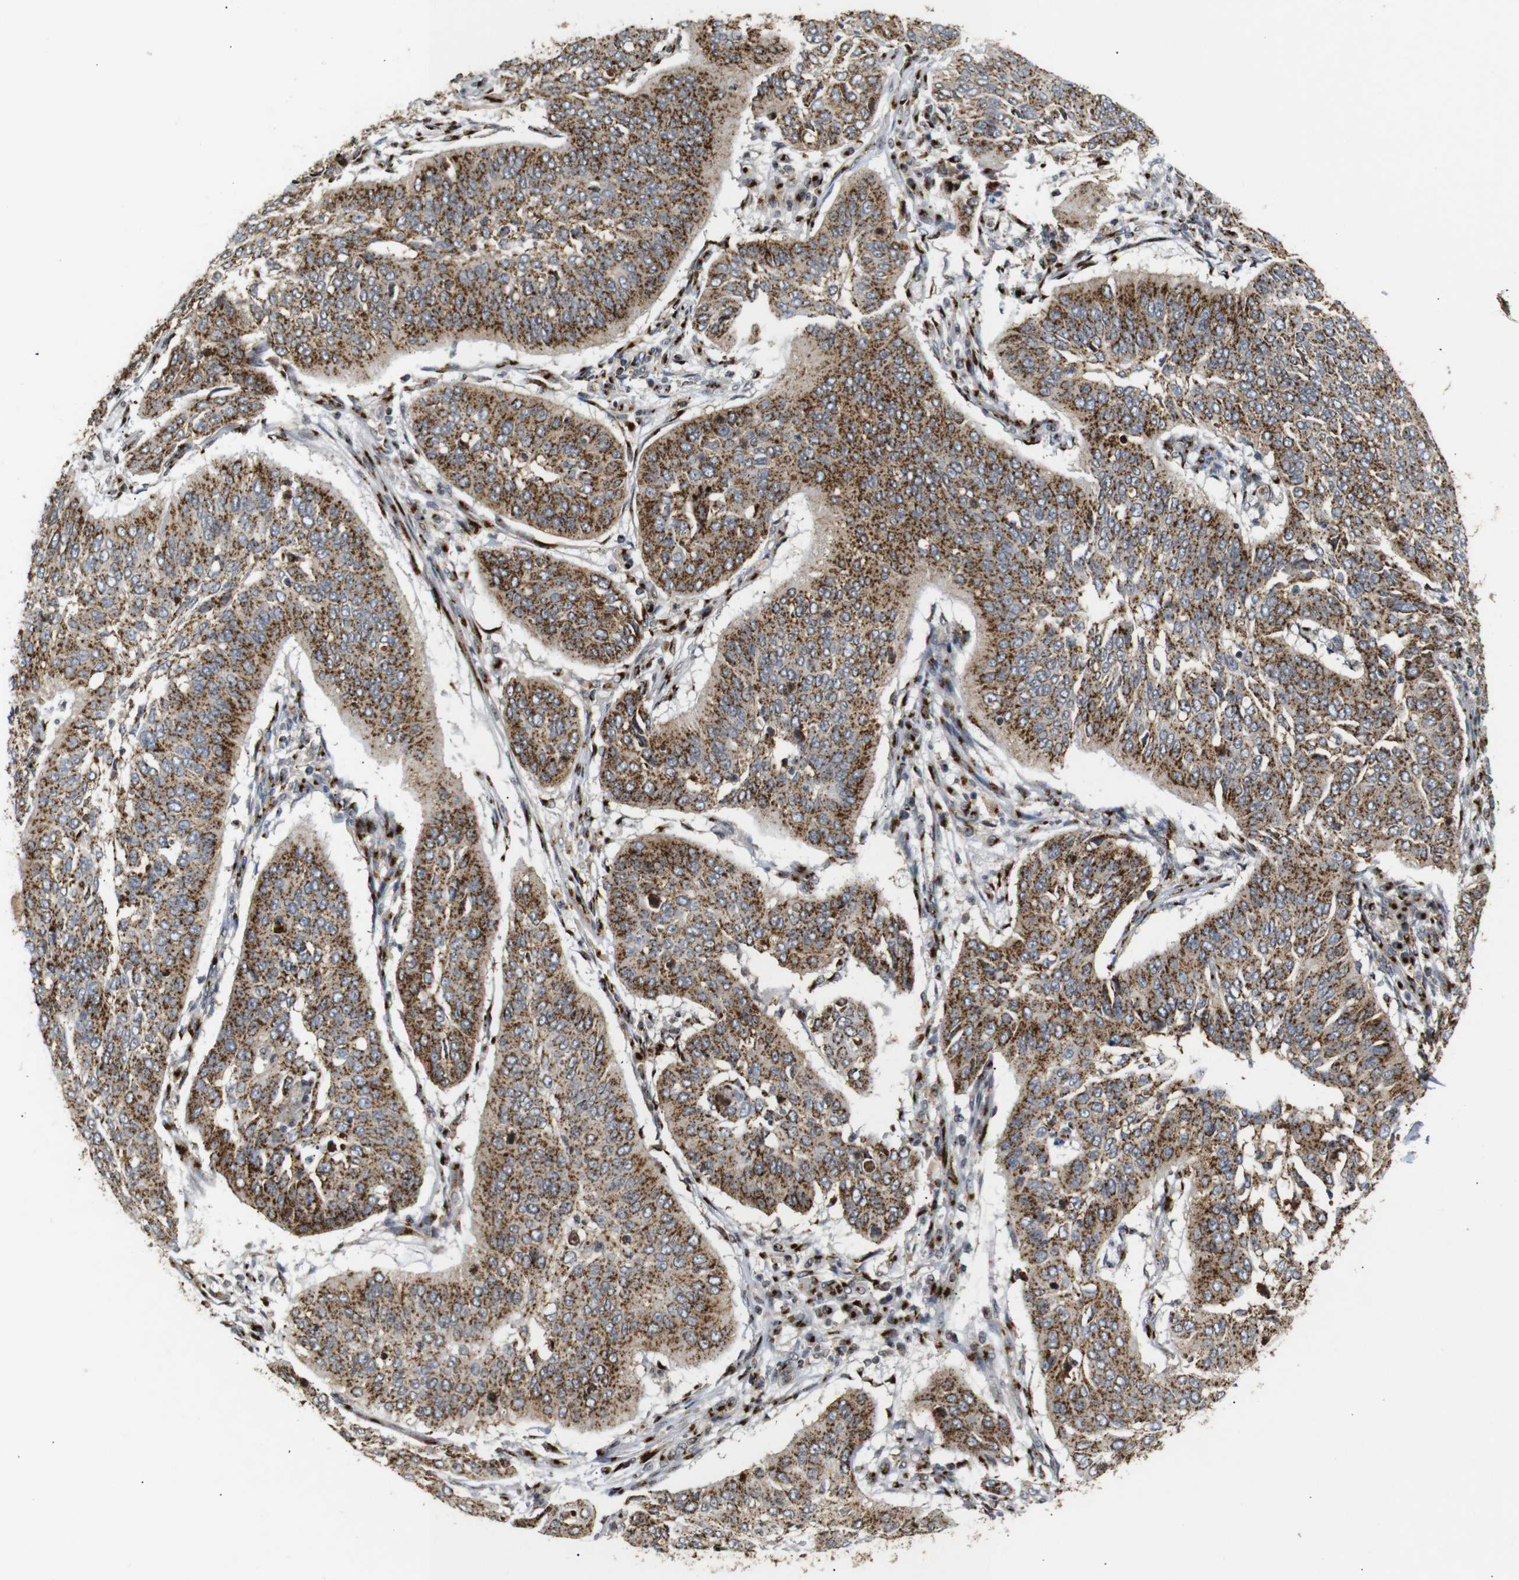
{"staining": {"intensity": "moderate", "quantity": ">75%", "location": "cytoplasmic/membranous"}, "tissue": "cervical cancer", "cell_type": "Tumor cells", "image_type": "cancer", "snomed": [{"axis": "morphology", "description": "Normal tissue, NOS"}, {"axis": "morphology", "description": "Squamous cell carcinoma, NOS"}, {"axis": "topography", "description": "Cervix"}], "caption": "Moderate cytoplasmic/membranous expression for a protein is identified in about >75% of tumor cells of squamous cell carcinoma (cervical) using IHC.", "gene": "TGOLN2", "patient": {"sex": "female", "age": 39}}